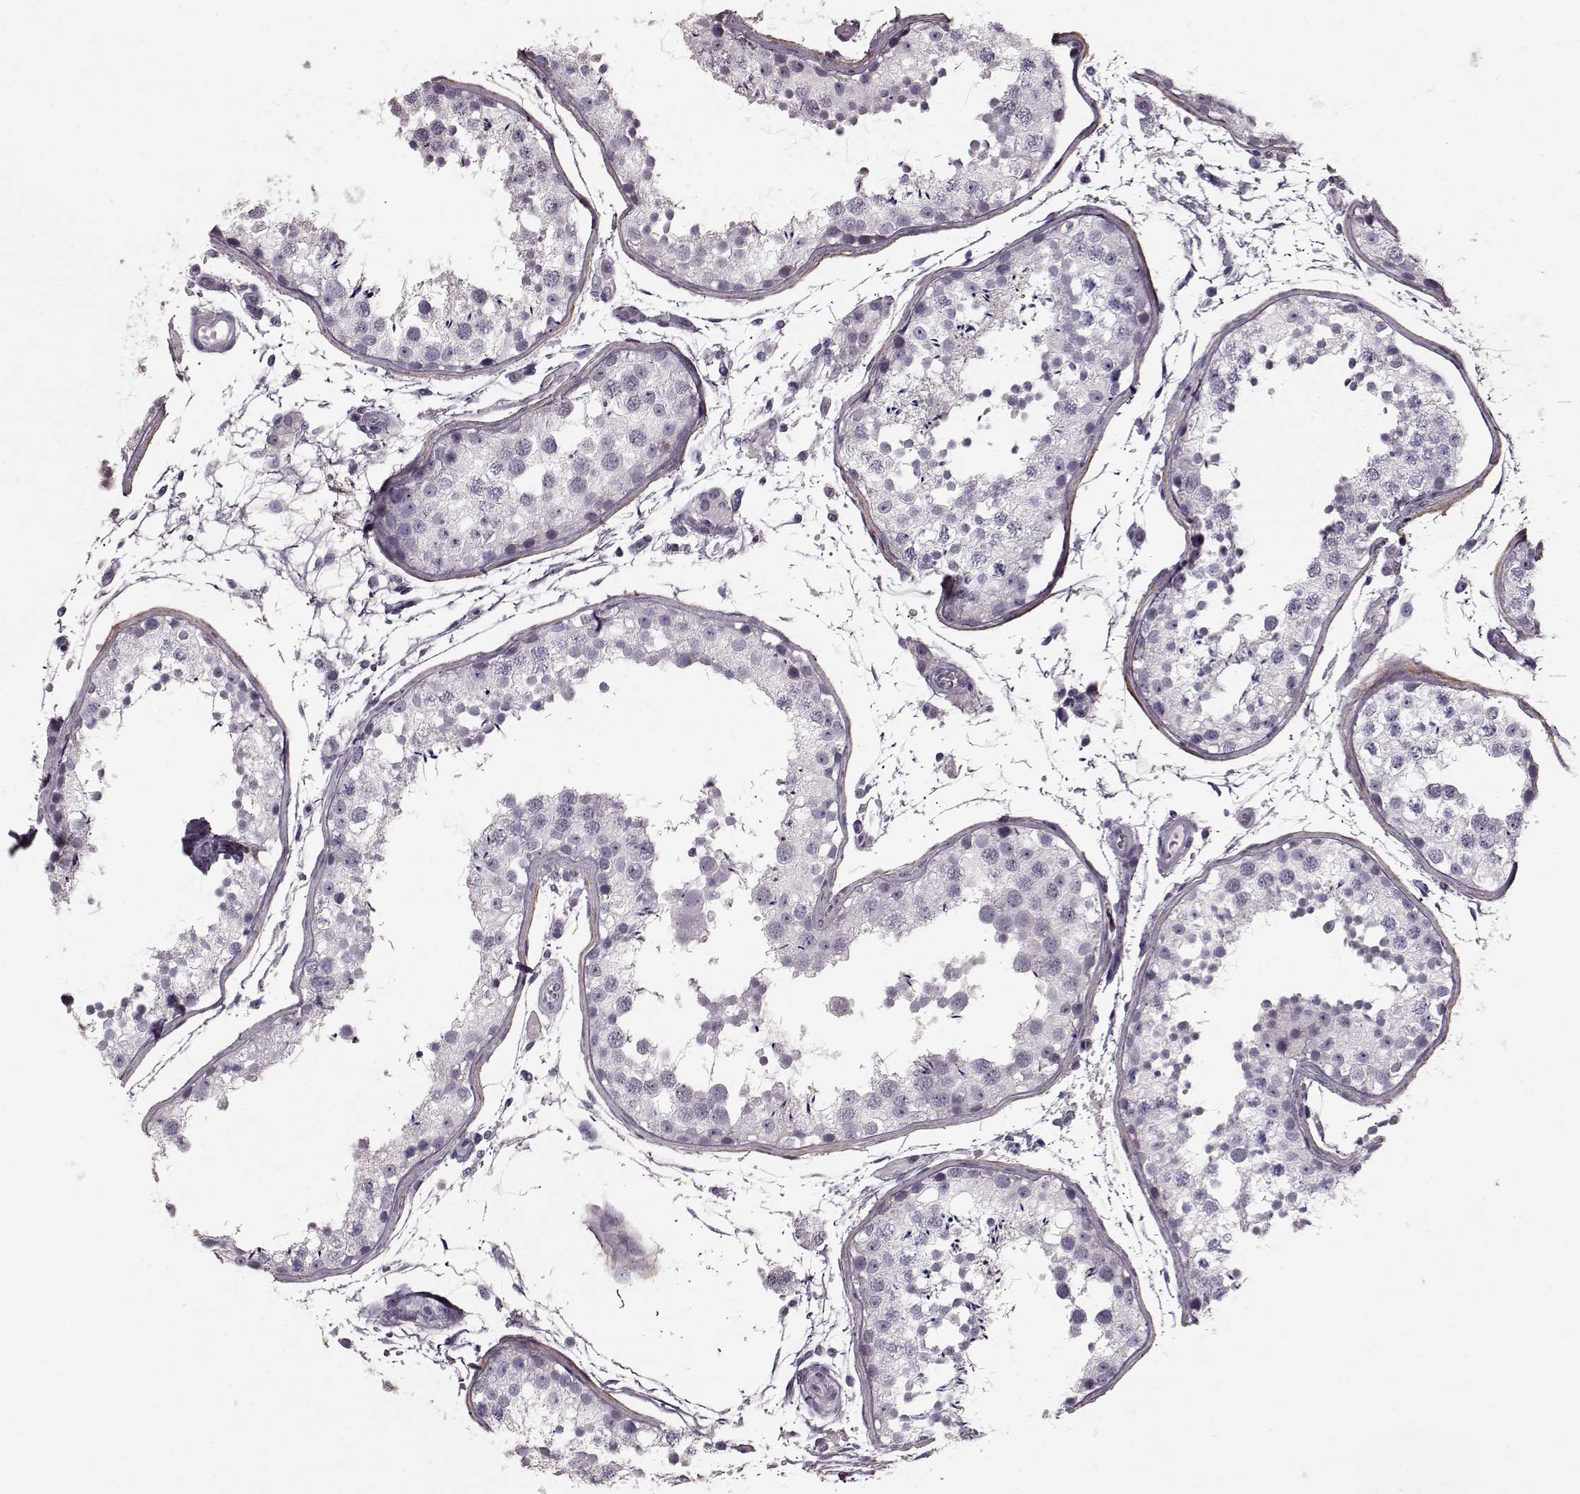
{"staining": {"intensity": "negative", "quantity": "none", "location": "none"}, "tissue": "testis", "cell_type": "Cells in seminiferous ducts", "image_type": "normal", "snomed": [{"axis": "morphology", "description": "Normal tissue, NOS"}, {"axis": "topography", "description": "Testis"}], "caption": "Immunohistochemistry (IHC) of normal testis demonstrates no expression in cells in seminiferous ducts. Nuclei are stained in blue.", "gene": "CST7", "patient": {"sex": "male", "age": 29}}